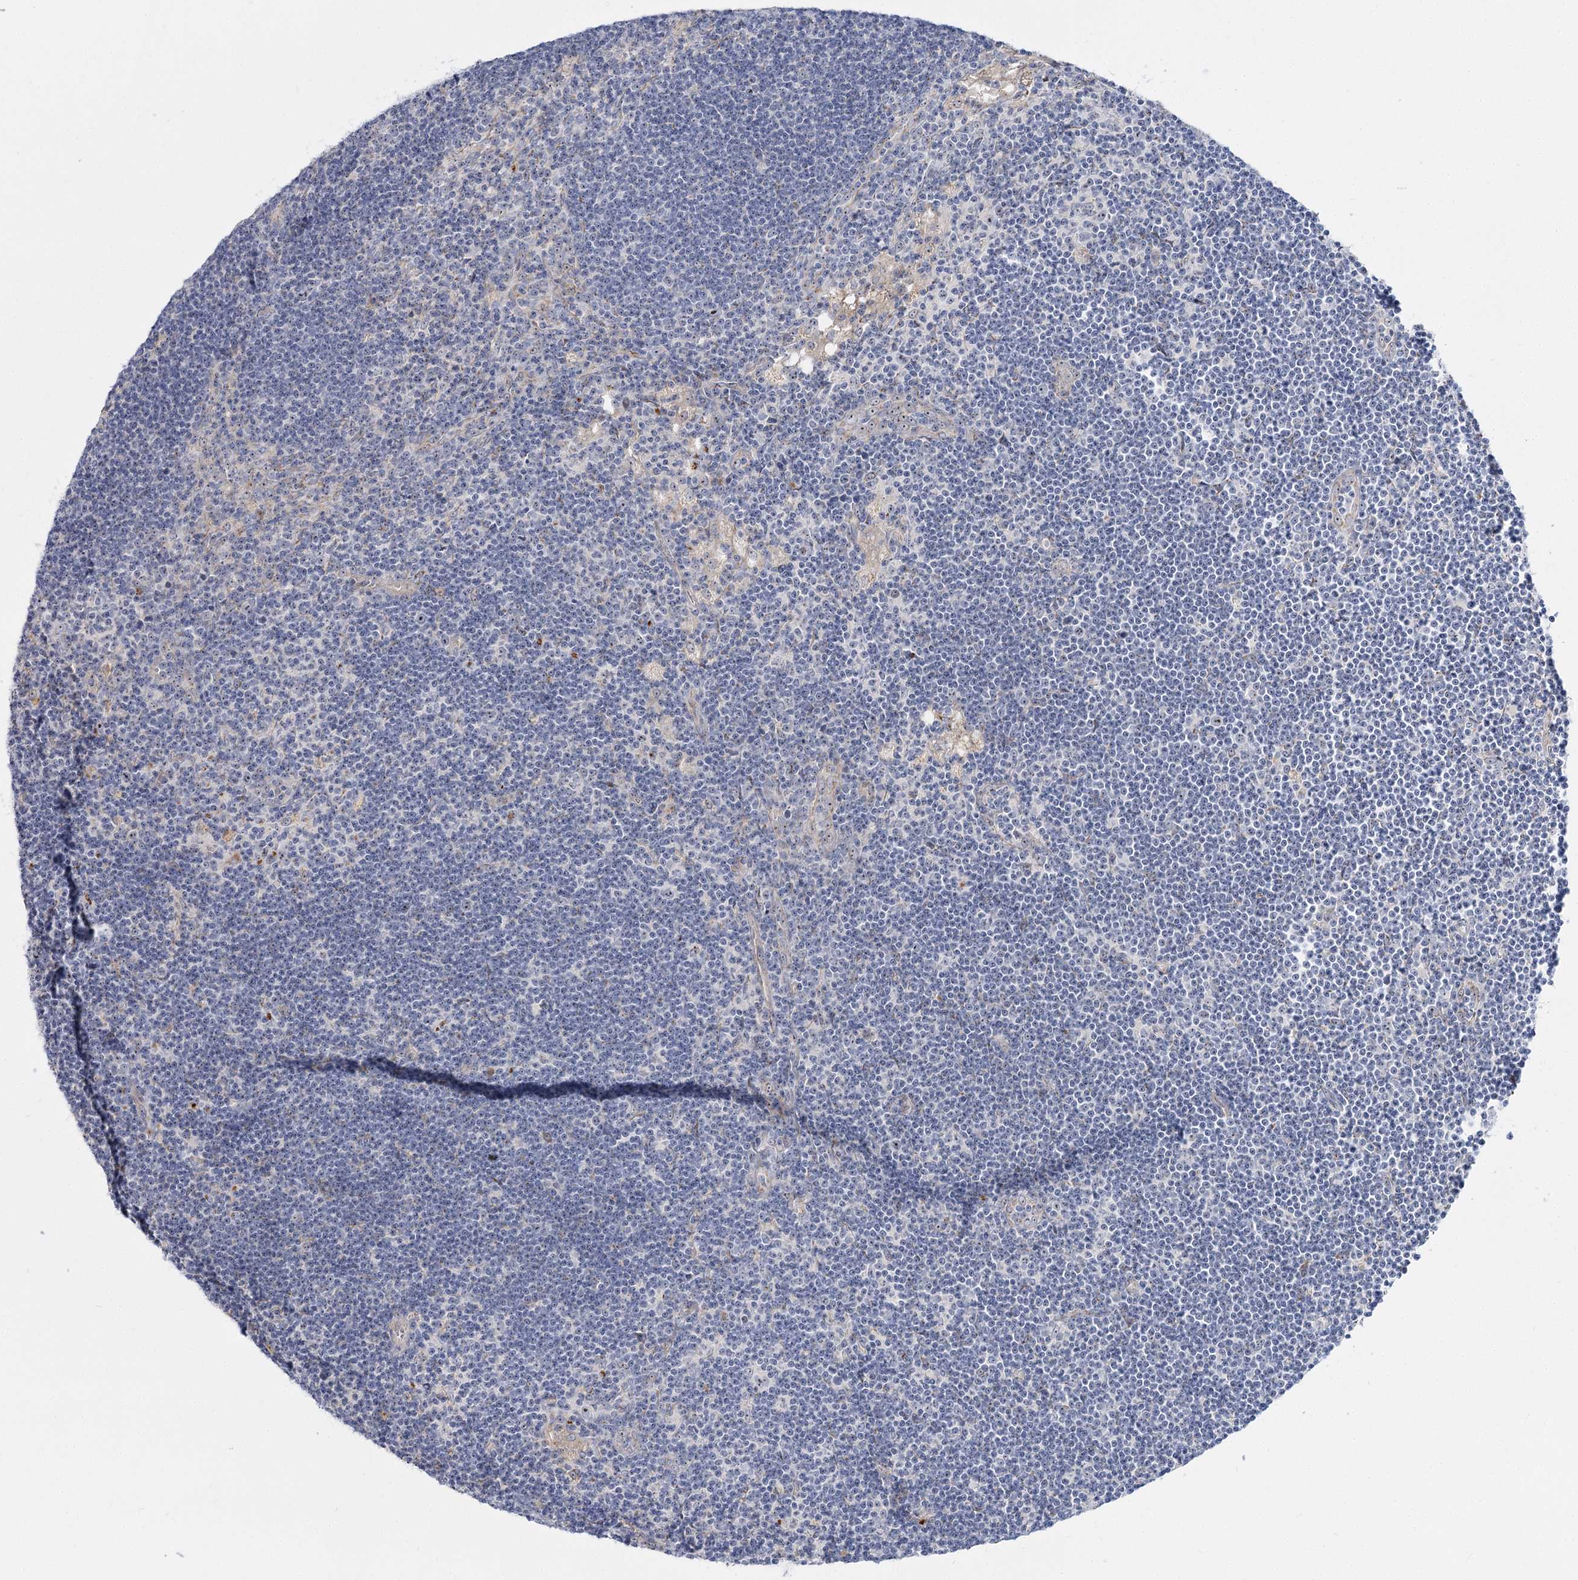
{"staining": {"intensity": "negative", "quantity": "none", "location": "none"}, "tissue": "lymph node", "cell_type": "Germinal center cells", "image_type": "normal", "snomed": [{"axis": "morphology", "description": "Normal tissue, NOS"}, {"axis": "topography", "description": "Lymph node"}], "caption": "Unremarkable lymph node was stained to show a protein in brown. There is no significant expression in germinal center cells. The staining is performed using DAB (3,3'-diaminobenzidine) brown chromogen with nuclei counter-stained in using hematoxylin.", "gene": "SUOX", "patient": {"sex": "male", "age": 24}}